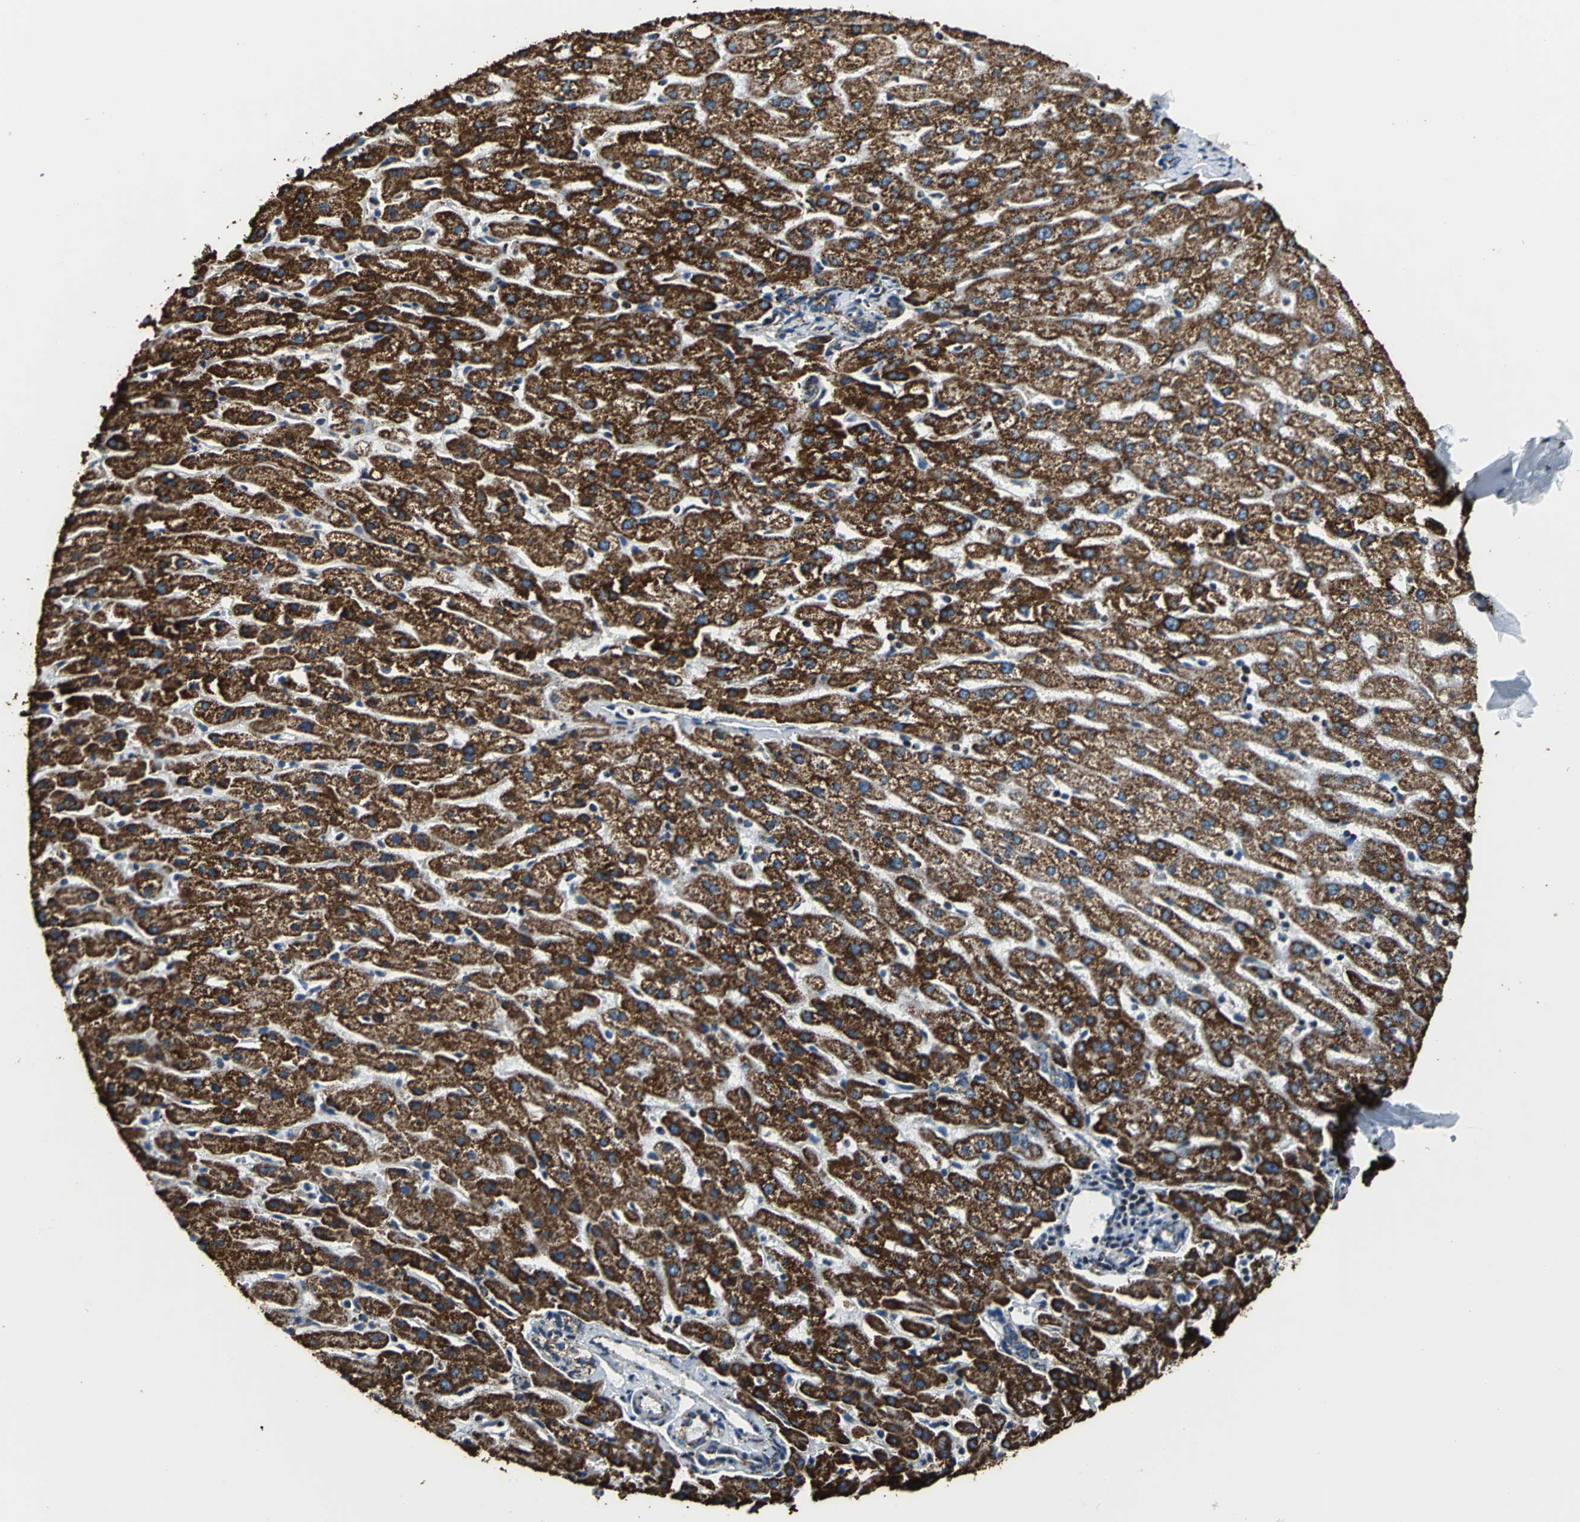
{"staining": {"intensity": "moderate", "quantity": ">75%", "location": "cytoplasmic/membranous"}, "tissue": "liver", "cell_type": "Cholangiocytes", "image_type": "normal", "snomed": [{"axis": "morphology", "description": "Normal tissue, NOS"}, {"axis": "morphology", "description": "Fibrosis, NOS"}, {"axis": "topography", "description": "Liver"}], "caption": "An IHC micrograph of unremarkable tissue is shown. Protein staining in brown labels moderate cytoplasmic/membranous positivity in liver within cholangiocytes. (Brightfield microscopy of DAB IHC at high magnification).", "gene": "ECH1", "patient": {"sex": "female", "age": 29}}